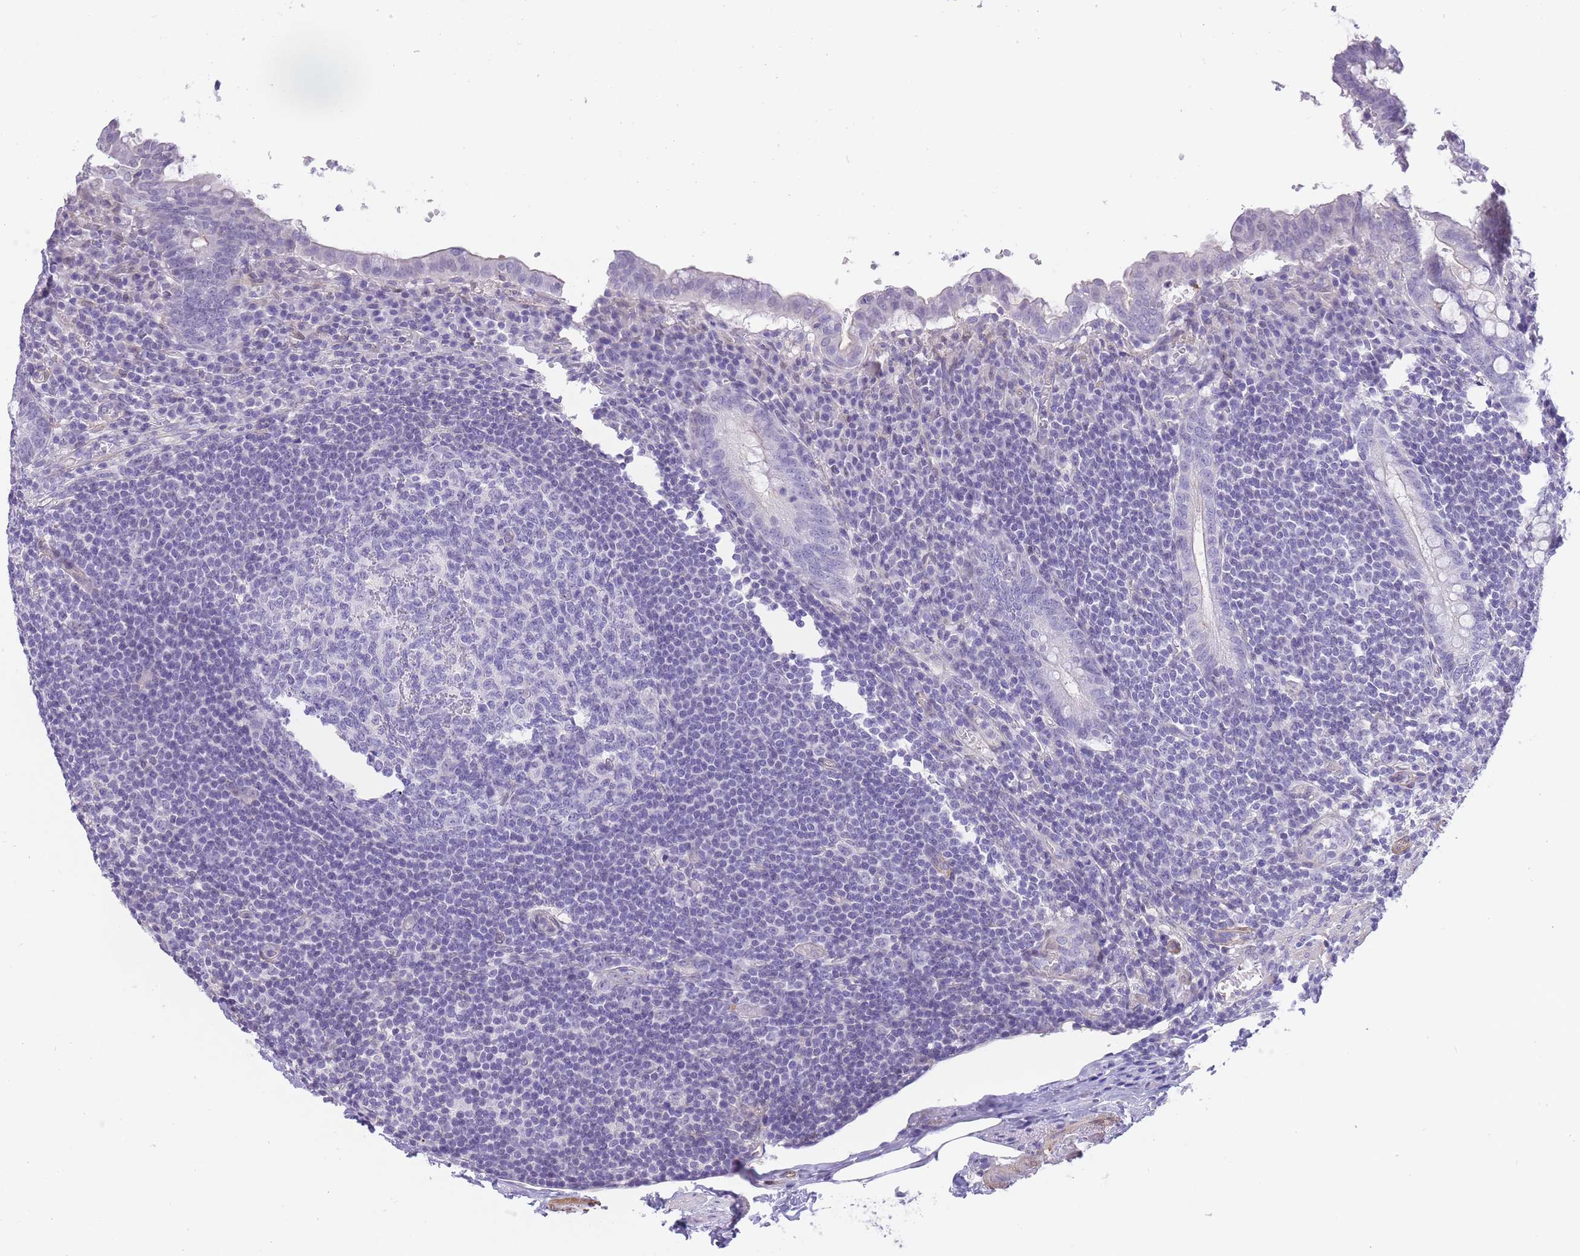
{"staining": {"intensity": "negative", "quantity": "none", "location": "none"}, "tissue": "appendix", "cell_type": "Glandular cells", "image_type": "normal", "snomed": [{"axis": "morphology", "description": "Normal tissue, NOS"}, {"axis": "topography", "description": "Appendix"}], "caption": "A high-resolution image shows IHC staining of benign appendix, which shows no significant staining in glandular cells.", "gene": "OR11H12", "patient": {"sex": "male", "age": 83}}